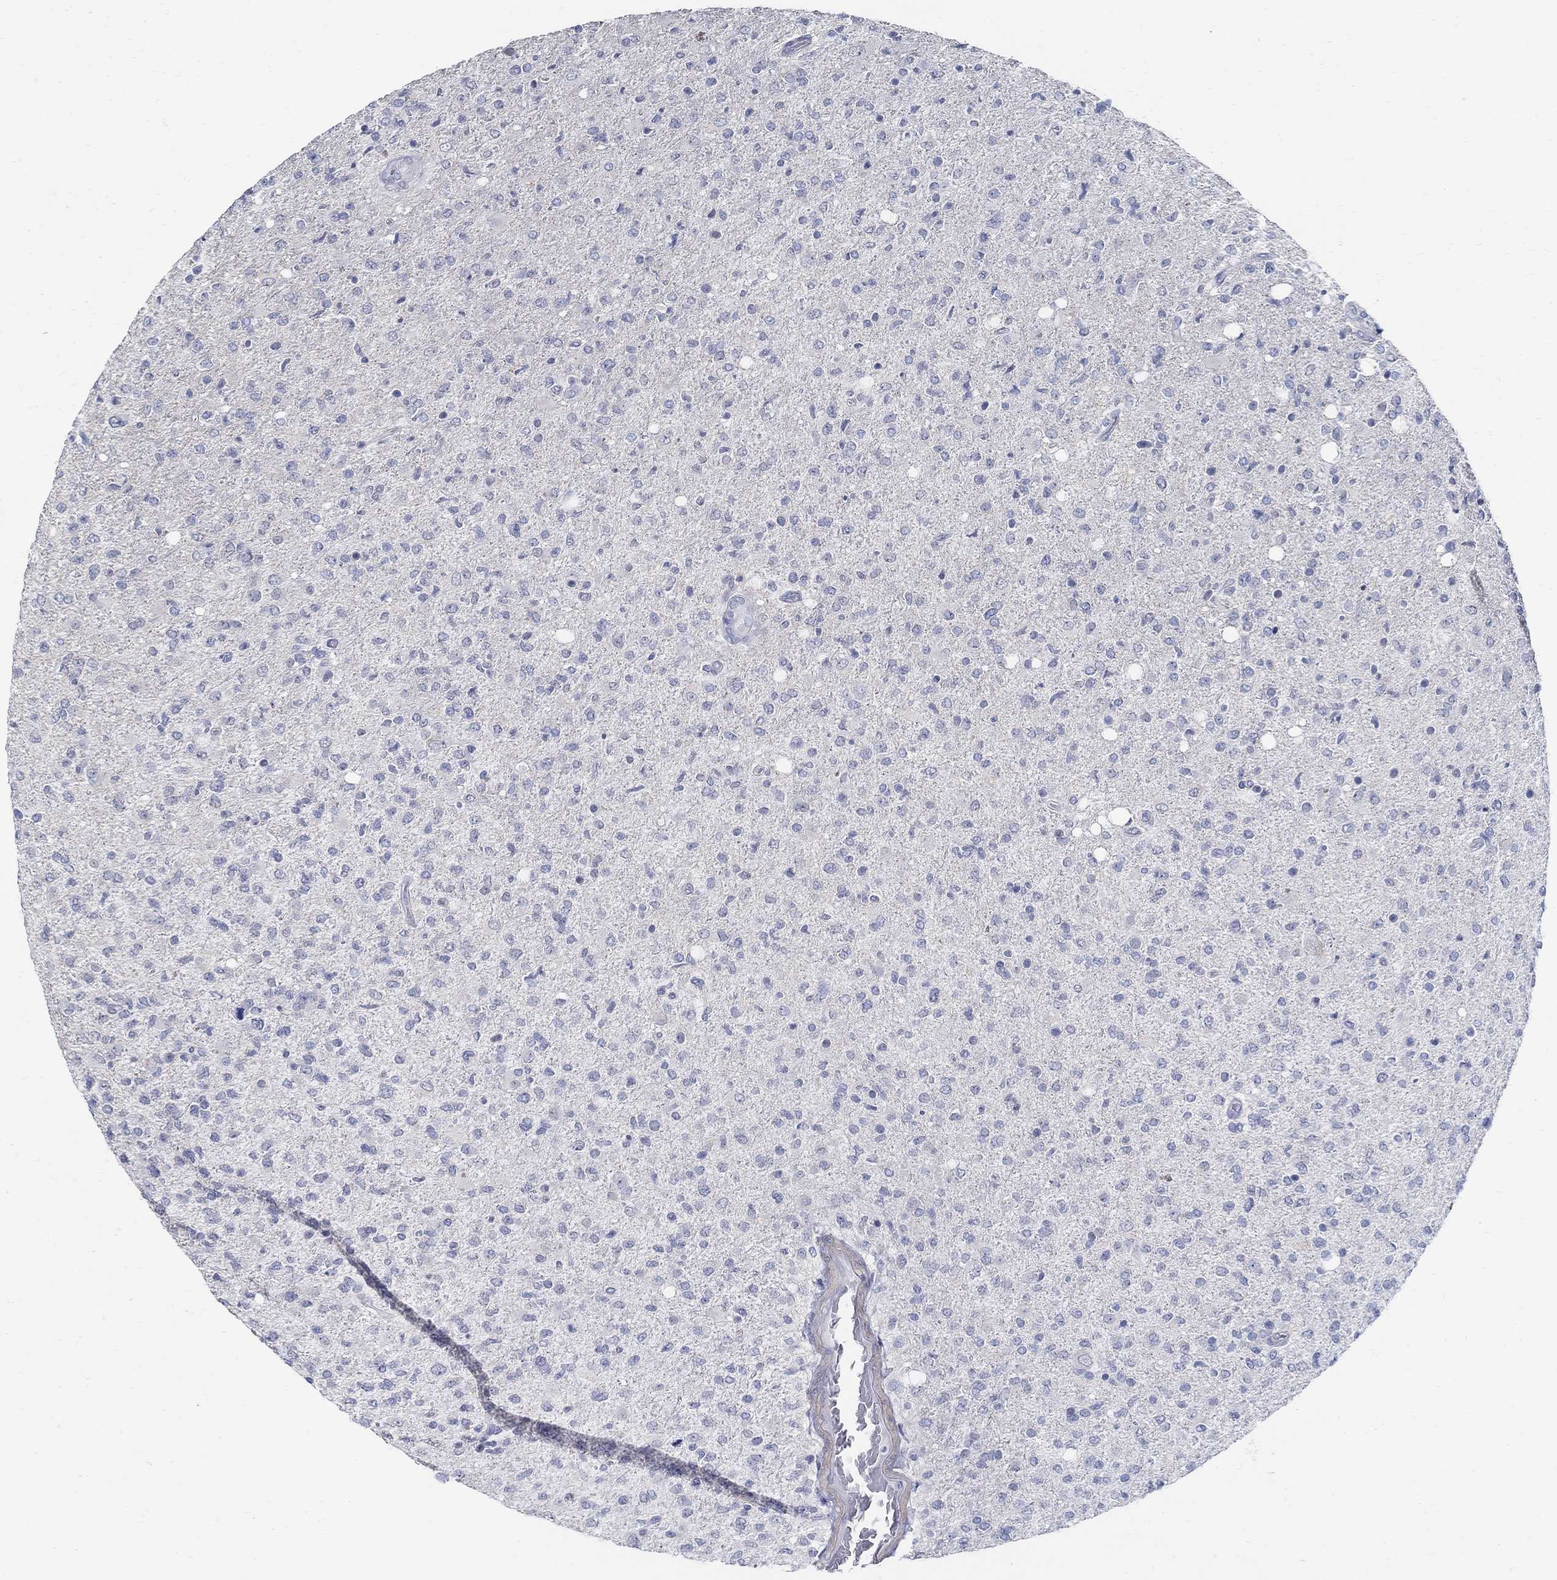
{"staining": {"intensity": "negative", "quantity": "none", "location": "none"}, "tissue": "glioma", "cell_type": "Tumor cells", "image_type": "cancer", "snomed": [{"axis": "morphology", "description": "Glioma, malignant, High grade"}, {"axis": "topography", "description": "Cerebral cortex"}], "caption": "An immunohistochemistry (IHC) photomicrograph of malignant glioma (high-grade) is shown. There is no staining in tumor cells of malignant glioma (high-grade).", "gene": "USP29", "patient": {"sex": "male", "age": 70}}